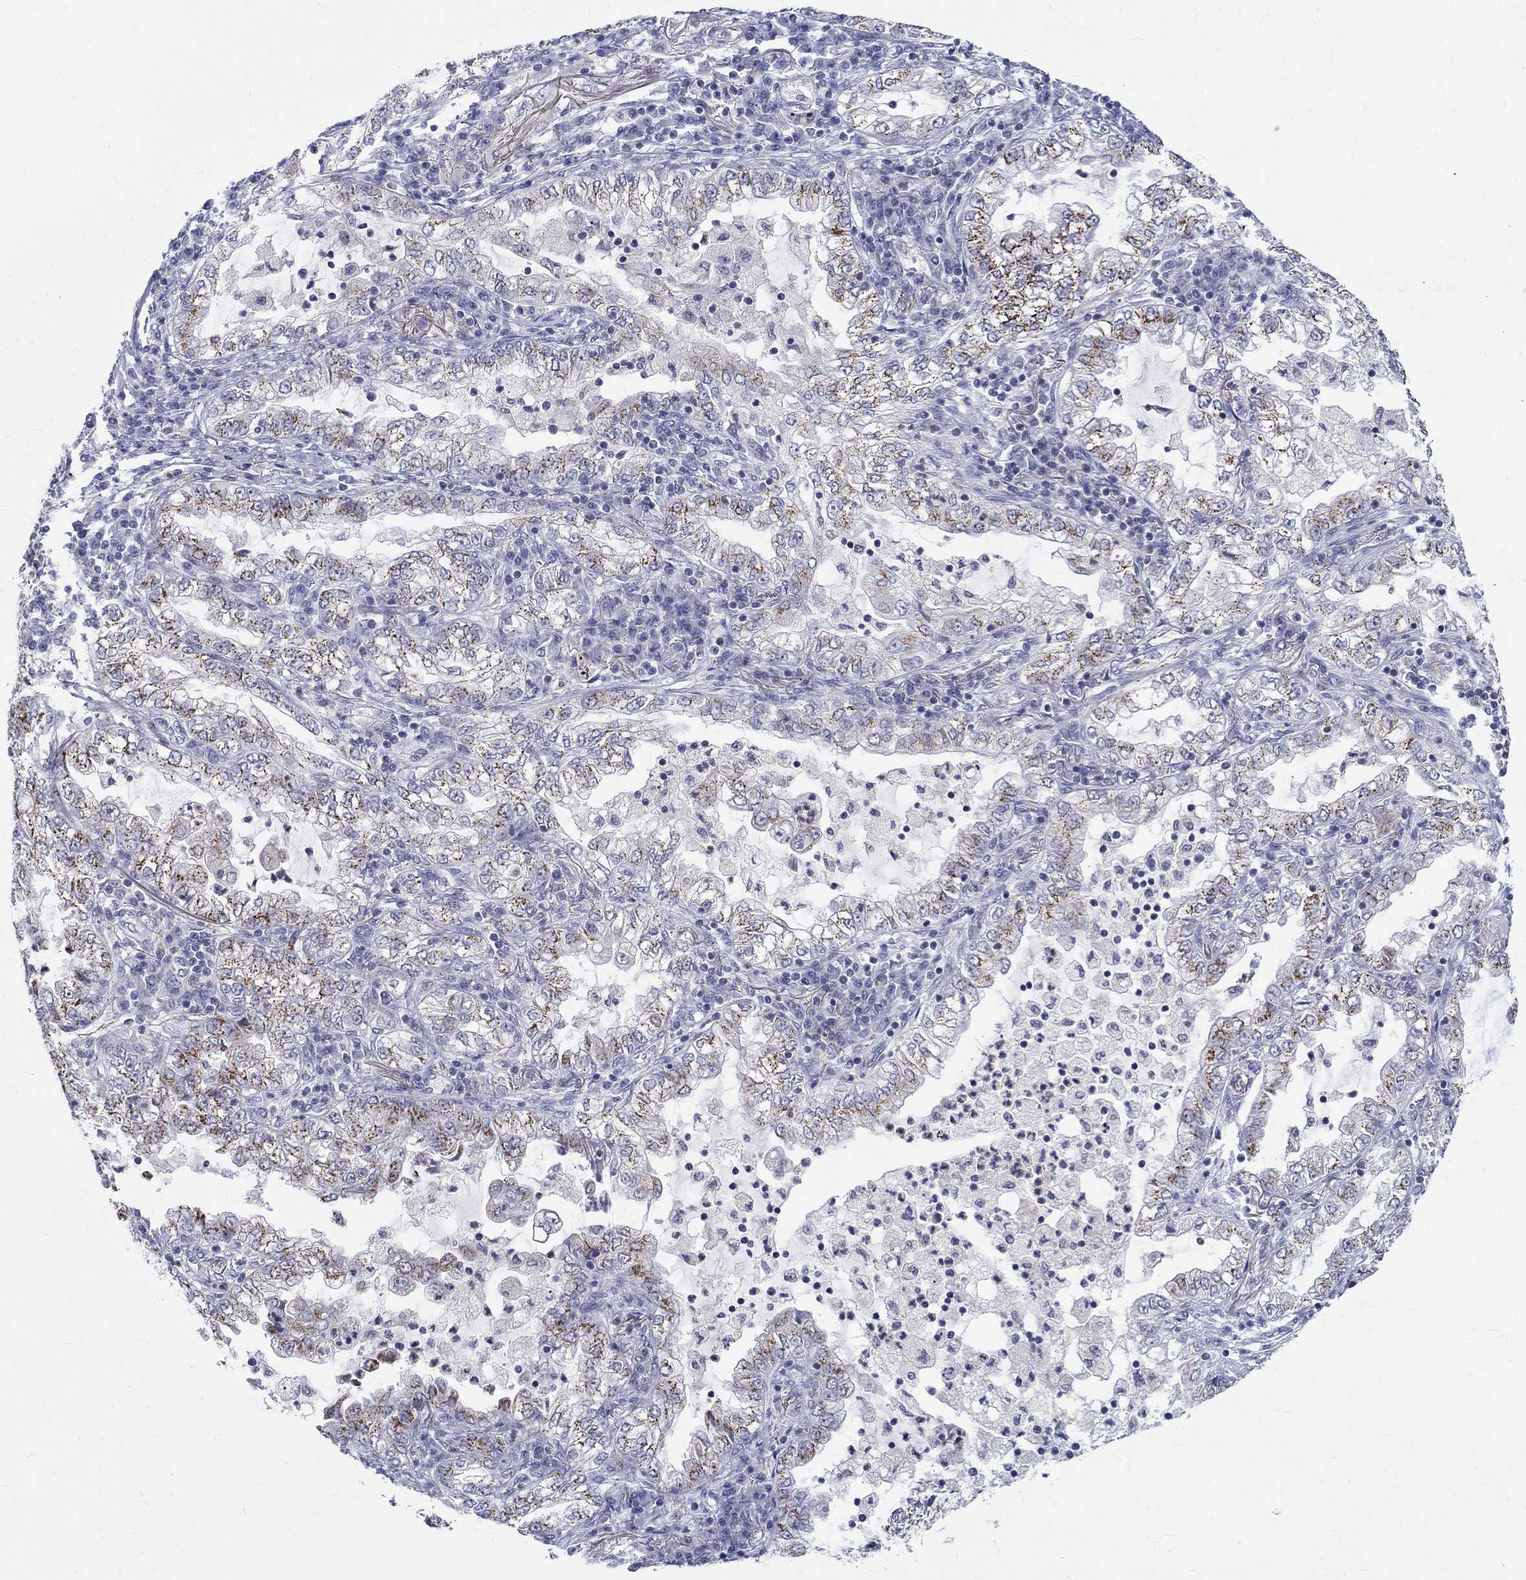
{"staining": {"intensity": "strong", "quantity": "25%-75%", "location": "cytoplasmic/membranous"}, "tissue": "lung cancer", "cell_type": "Tumor cells", "image_type": "cancer", "snomed": [{"axis": "morphology", "description": "Adenocarcinoma, NOS"}, {"axis": "topography", "description": "Lung"}], "caption": "Immunohistochemical staining of lung cancer (adenocarcinoma) exhibits high levels of strong cytoplasmic/membranous protein positivity in approximately 25%-75% of tumor cells. (DAB IHC, brown staining for protein, blue staining for nuclei).", "gene": "ST6GALNAC1", "patient": {"sex": "female", "age": 73}}